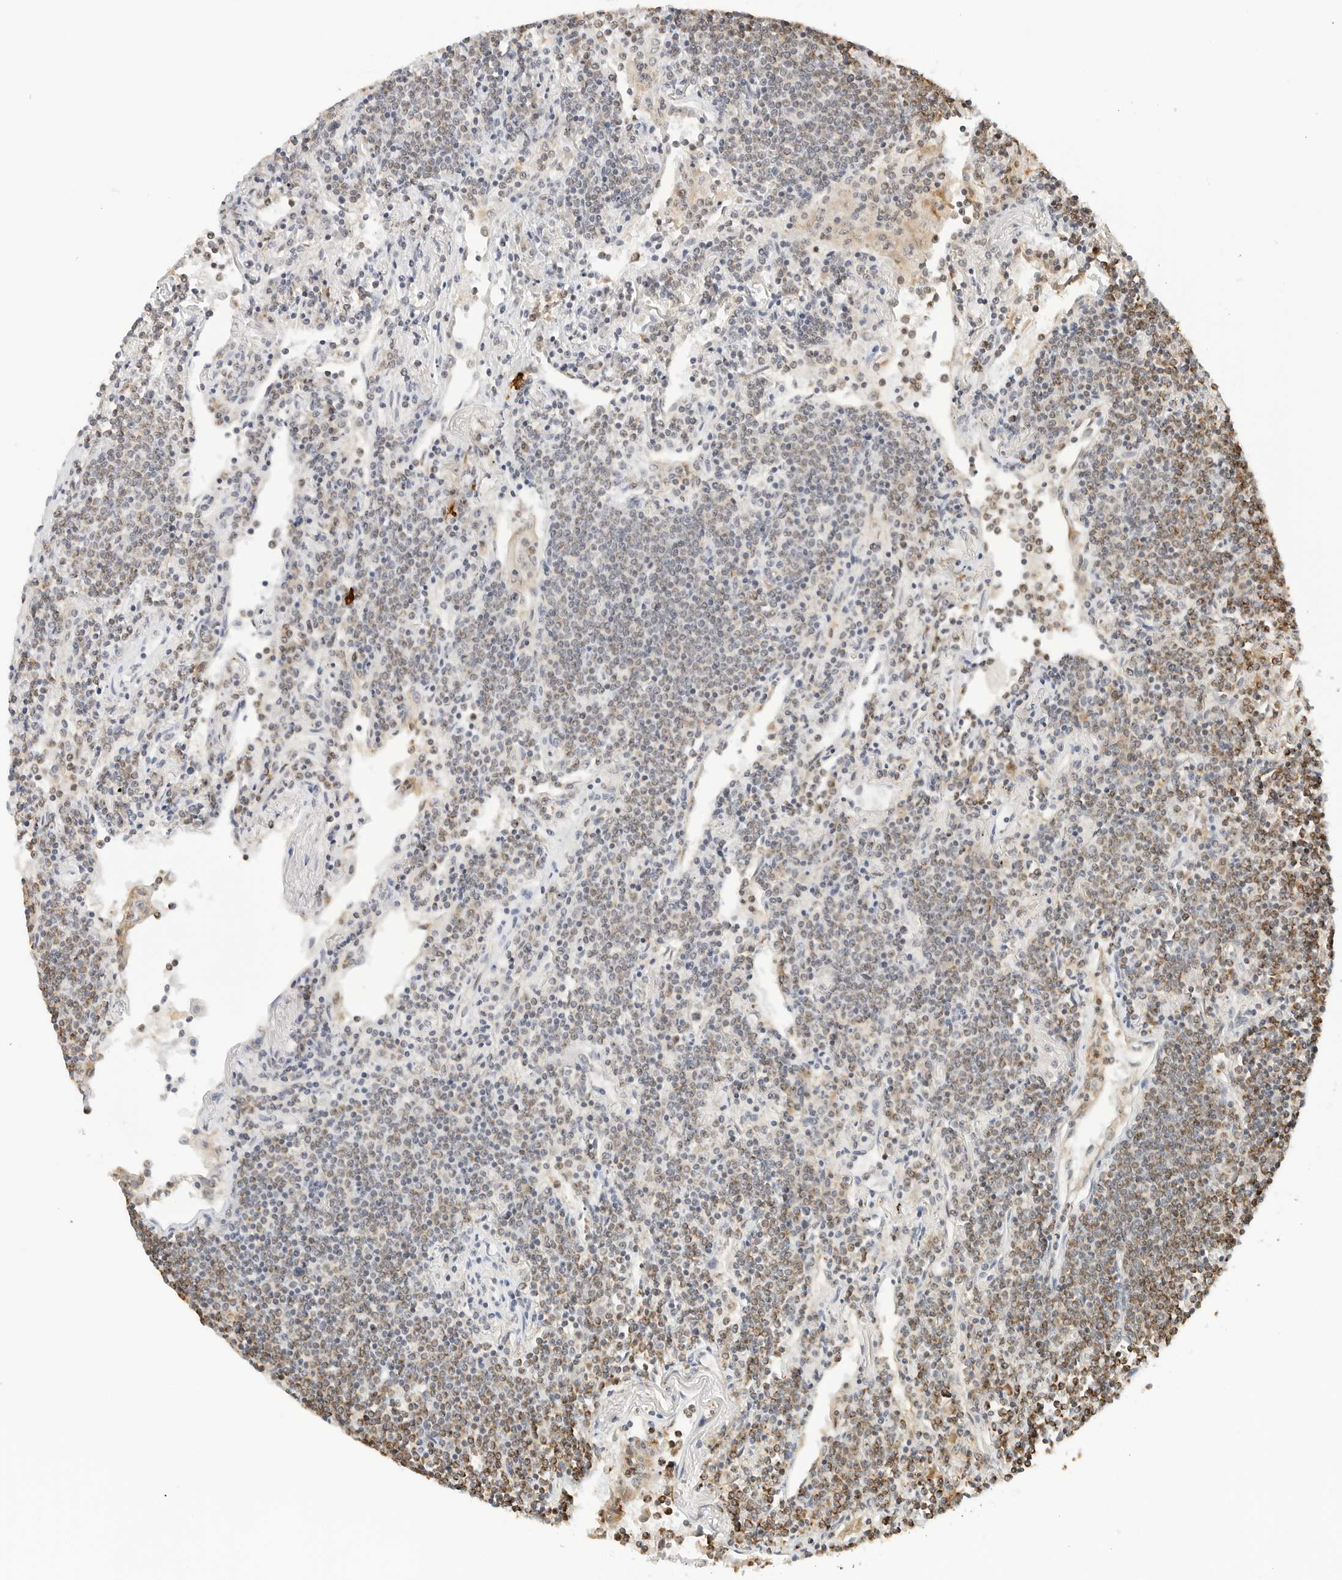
{"staining": {"intensity": "moderate", "quantity": "<25%", "location": "cytoplasmic/membranous"}, "tissue": "lymphoma", "cell_type": "Tumor cells", "image_type": "cancer", "snomed": [{"axis": "morphology", "description": "Malignant lymphoma, non-Hodgkin's type, Low grade"}, {"axis": "topography", "description": "Lung"}], "caption": "Protein staining of low-grade malignant lymphoma, non-Hodgkin's type tissue reveals moderate cytoplasmic/membranous staining in approximately <25% of tumor cells.", "gene": "ATL1", "patient": {"sex": "female", "age": 71}}